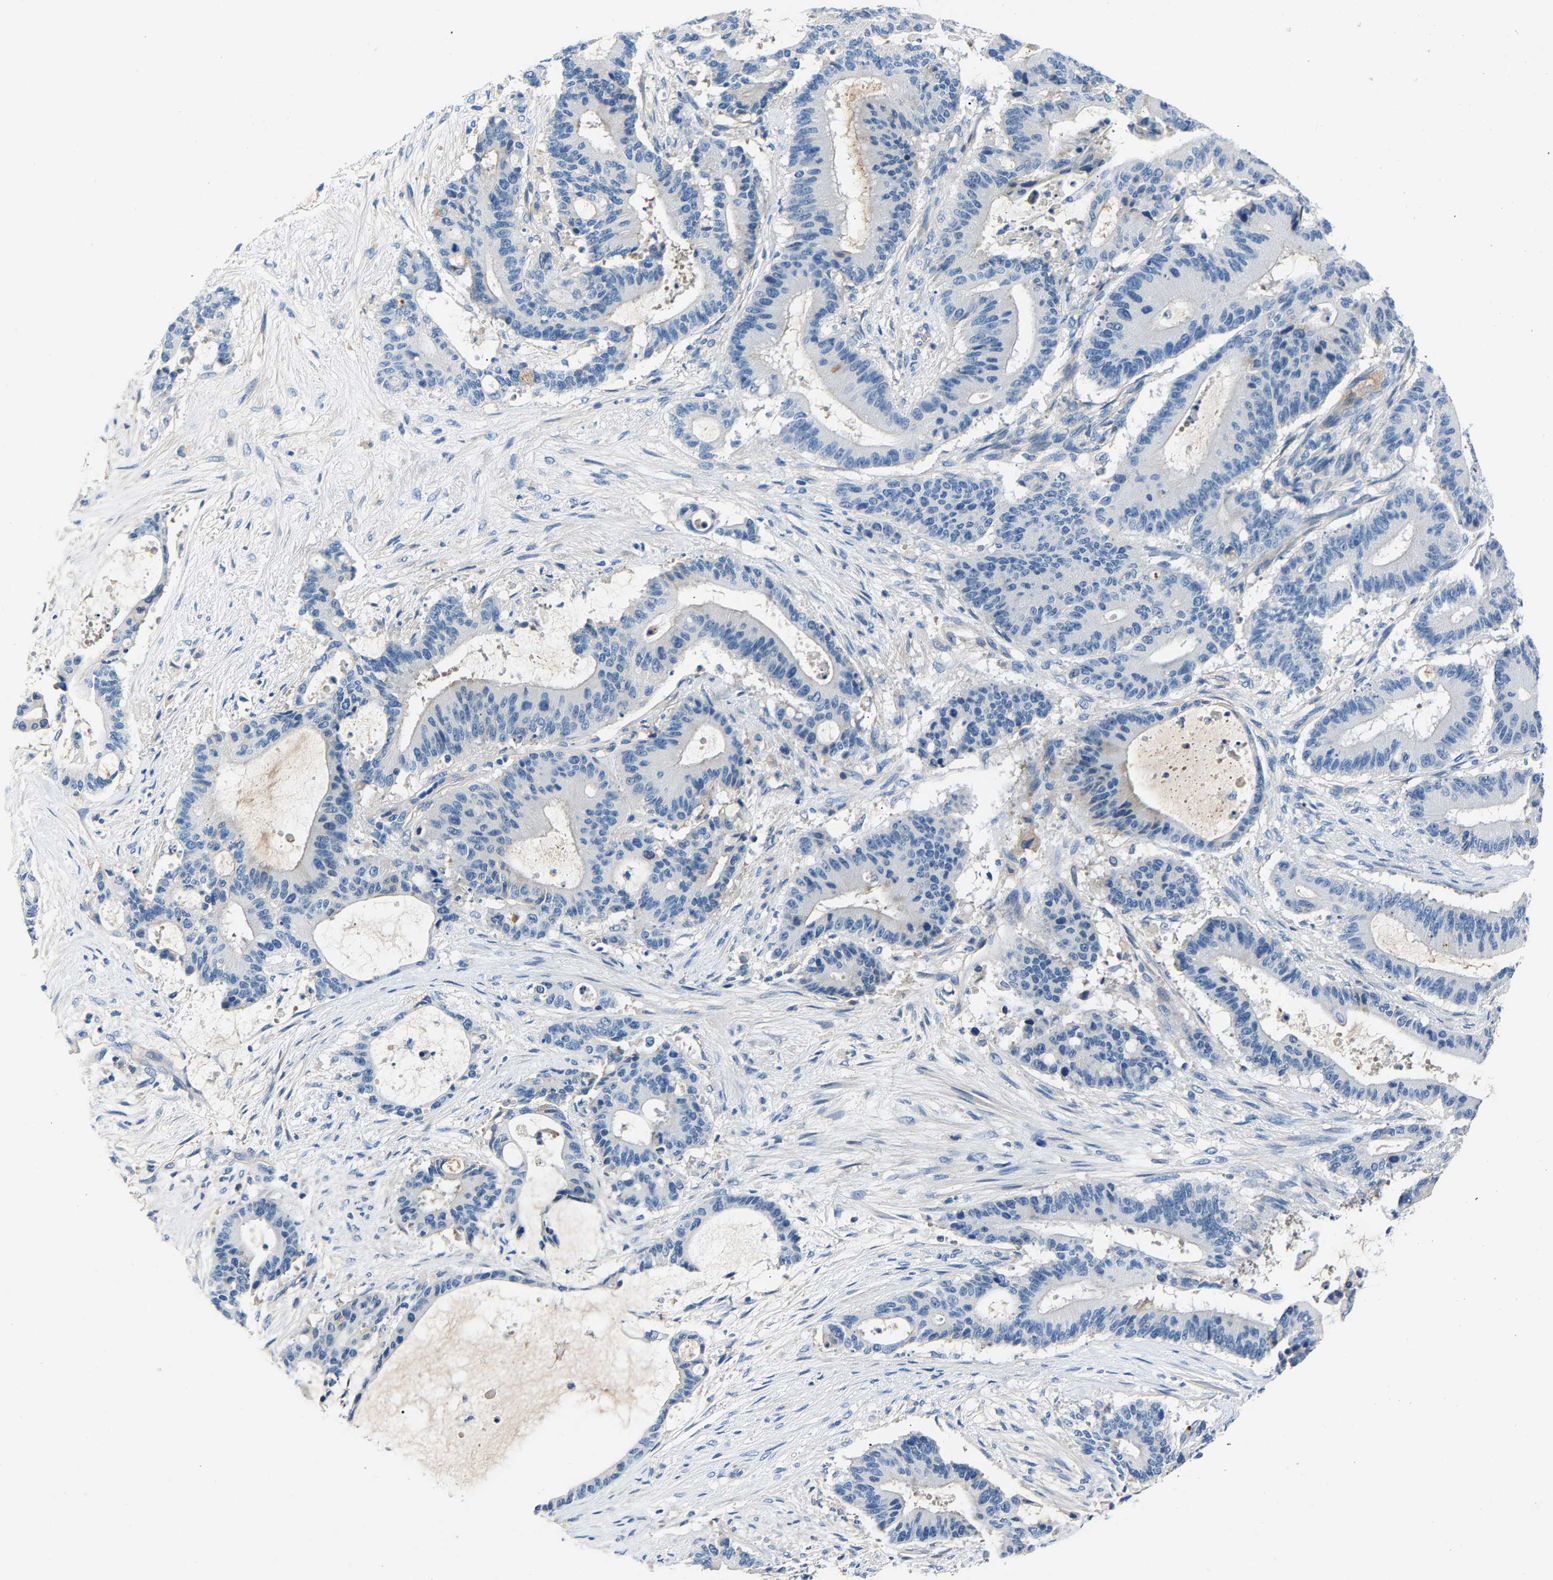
{"staining": {"intensity": "negative", "quantity": "none", "location": "none"}, "tissue": "liver cancer", "cell_type": "Tumor cells", "image_type": "cancer", "snomed": [{"axis": "morphology", "description": "Cholangiocarcinoma"}, {"axis": "topography", "description": "Liver"}], "caption": "DAB immunohistochemical staining of cholangiocarcinoma (liver) reveals no significant staining in tumor cells.", "gene": "DNAAF5", "patient": {"sex": "female", "age": 73}}